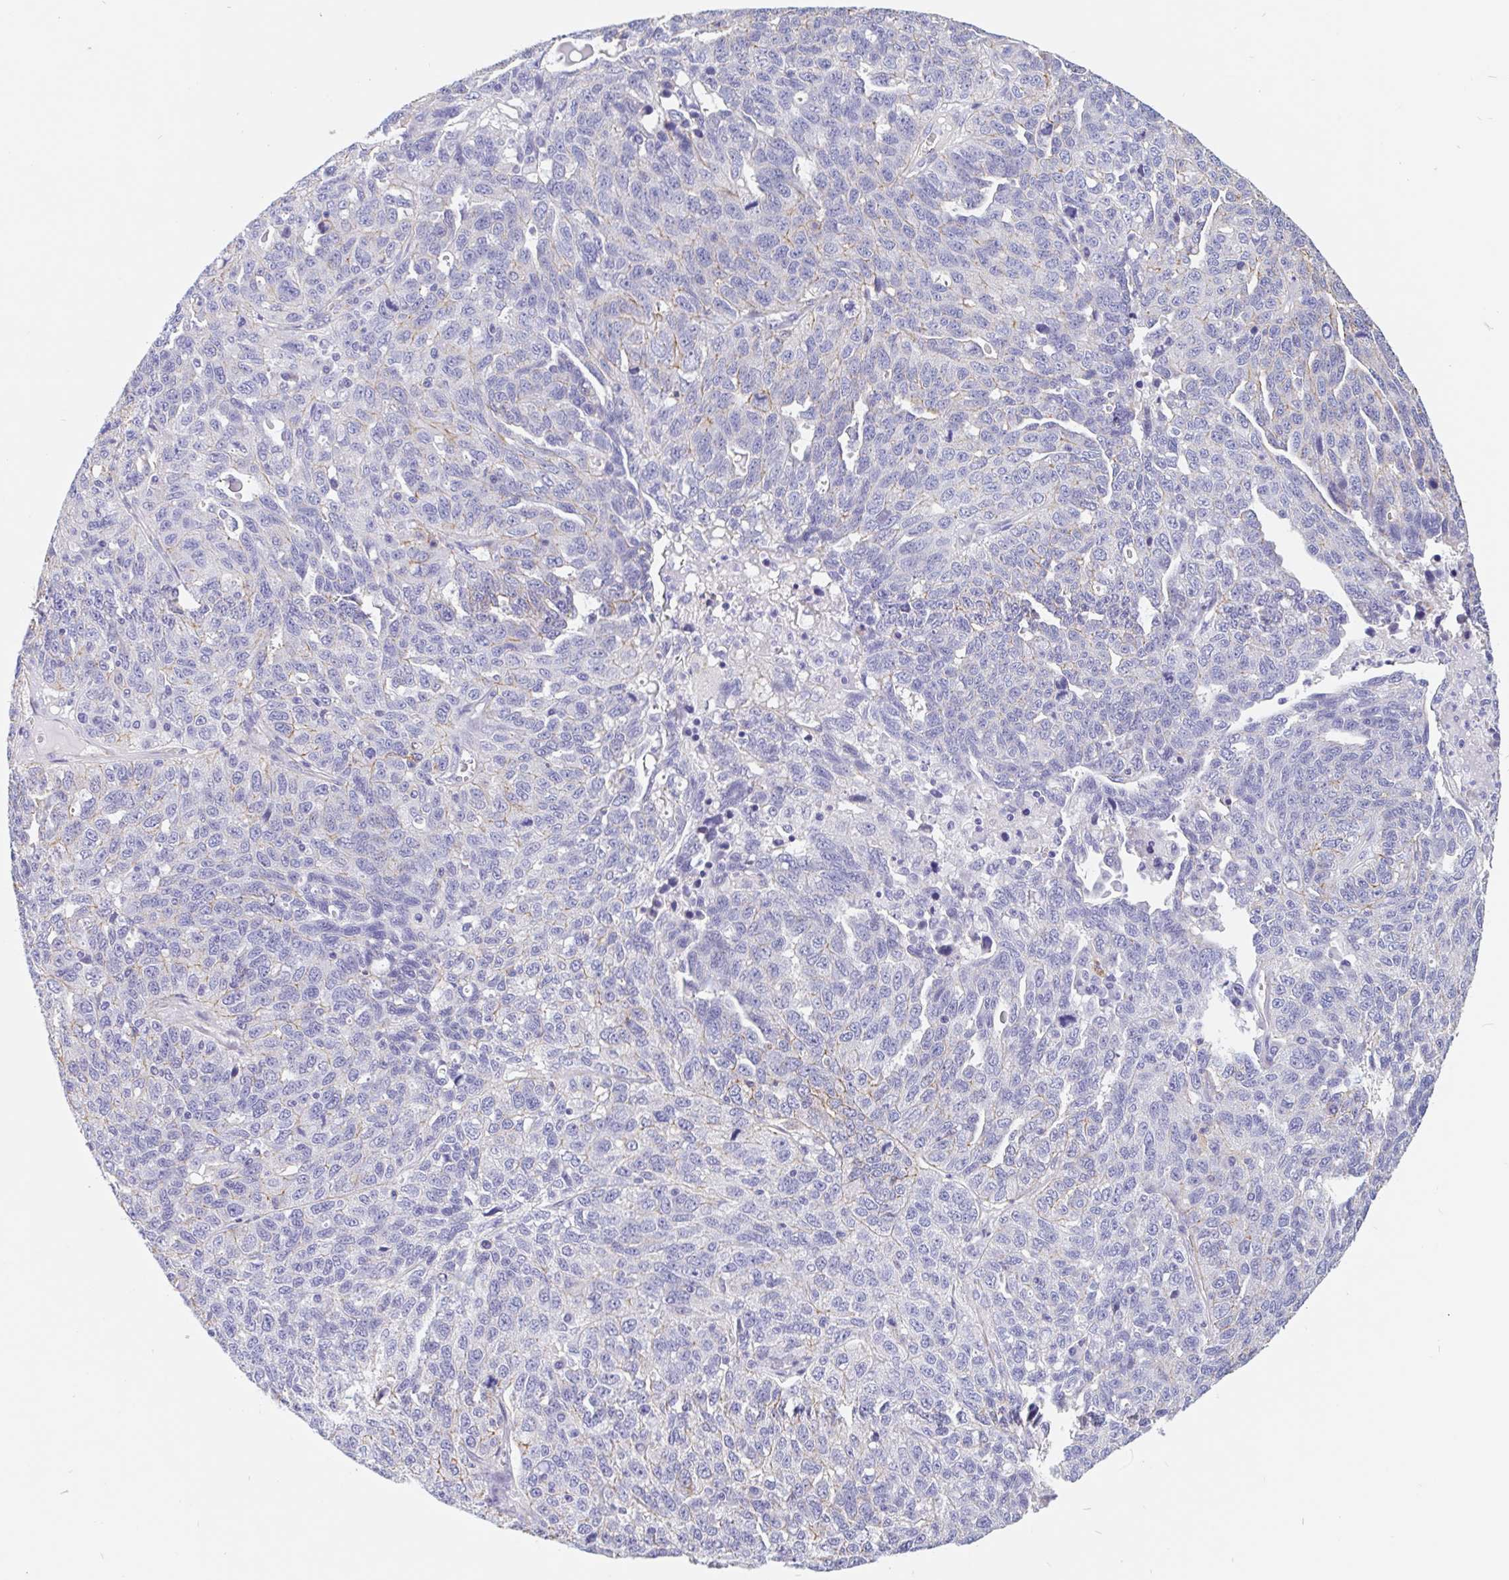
{"staining": {"intensity": "negative", "quantity": "none", "location": "none"}, "tissue": "ovarian cancer", "cell_type": "Tumor cells", "image_type": "cancer", "snomed": [{"axis": "morphology", "description": "Cystadenocarcinoma, serous, NOS"}, {"axis": "topography", "description": "Ovary"}], "caption": "Image shows no protein positivity in tumor cells of ovarian cancer tissue.", "gene": "LIMCH1", "patient": {"sex": "female", "age": 71}}